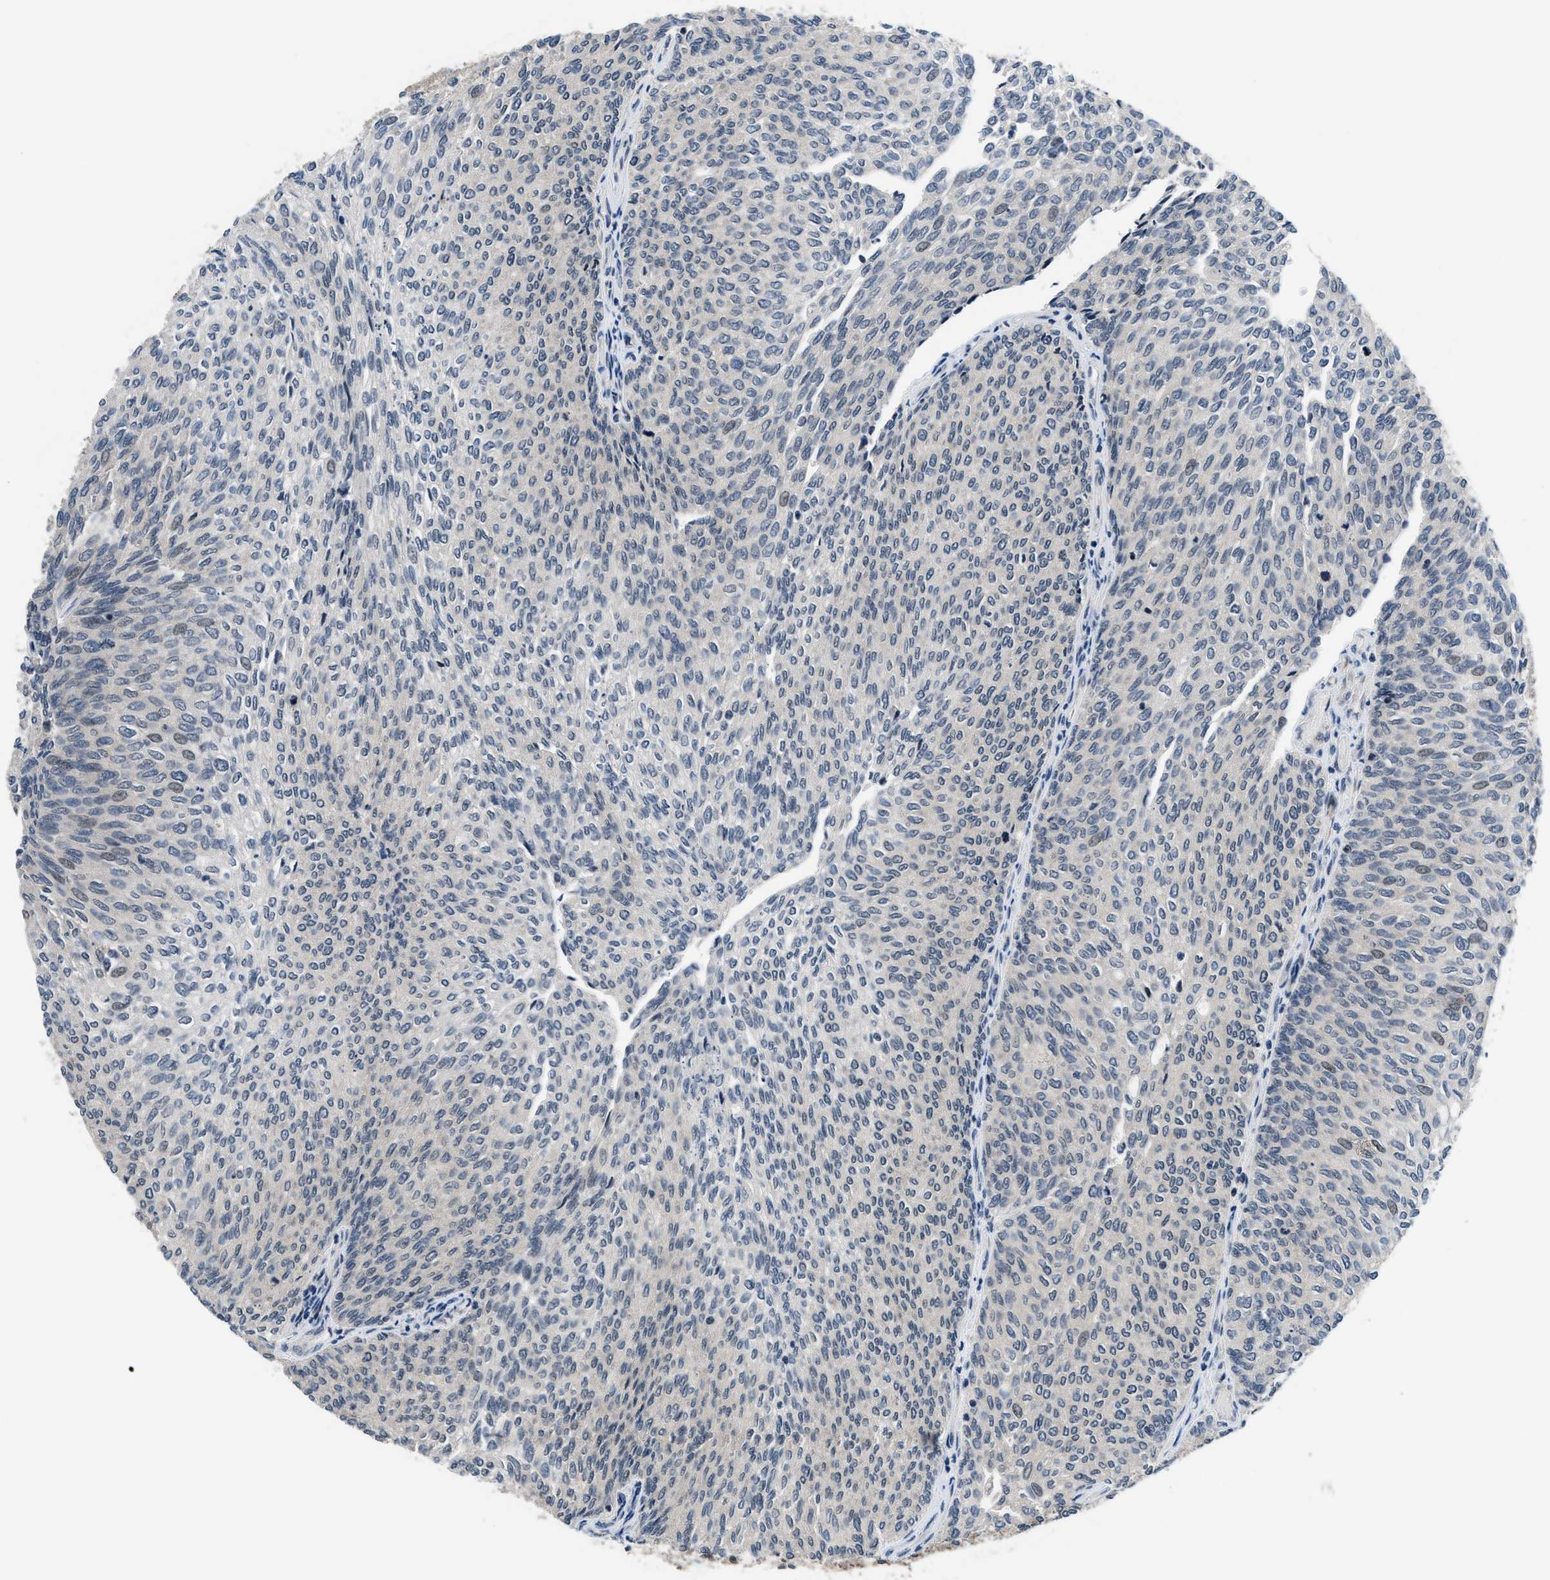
{"staining": {"intensity": "weak", "quantity": "<25%", "location": "nuclear"}, "tissue": "urothelial cancer", "cell_type": "Tumor cells", "image_type": "cancer", "snomed": [{"axis": "morphology", "description": "Urothelial carcinoma, Low grade"}, {"axis": "topography", "description": "Urinary bladder"}], "caption": "Immunohistochemistry (IHC) micrograph of neoplastic tissue: urothelial carcinoma (low-grade) stained with DAB shows no significant protein staining in tumor cells.", "gene": "SETD5", "patient": {"sex": "female", "age": 79}}